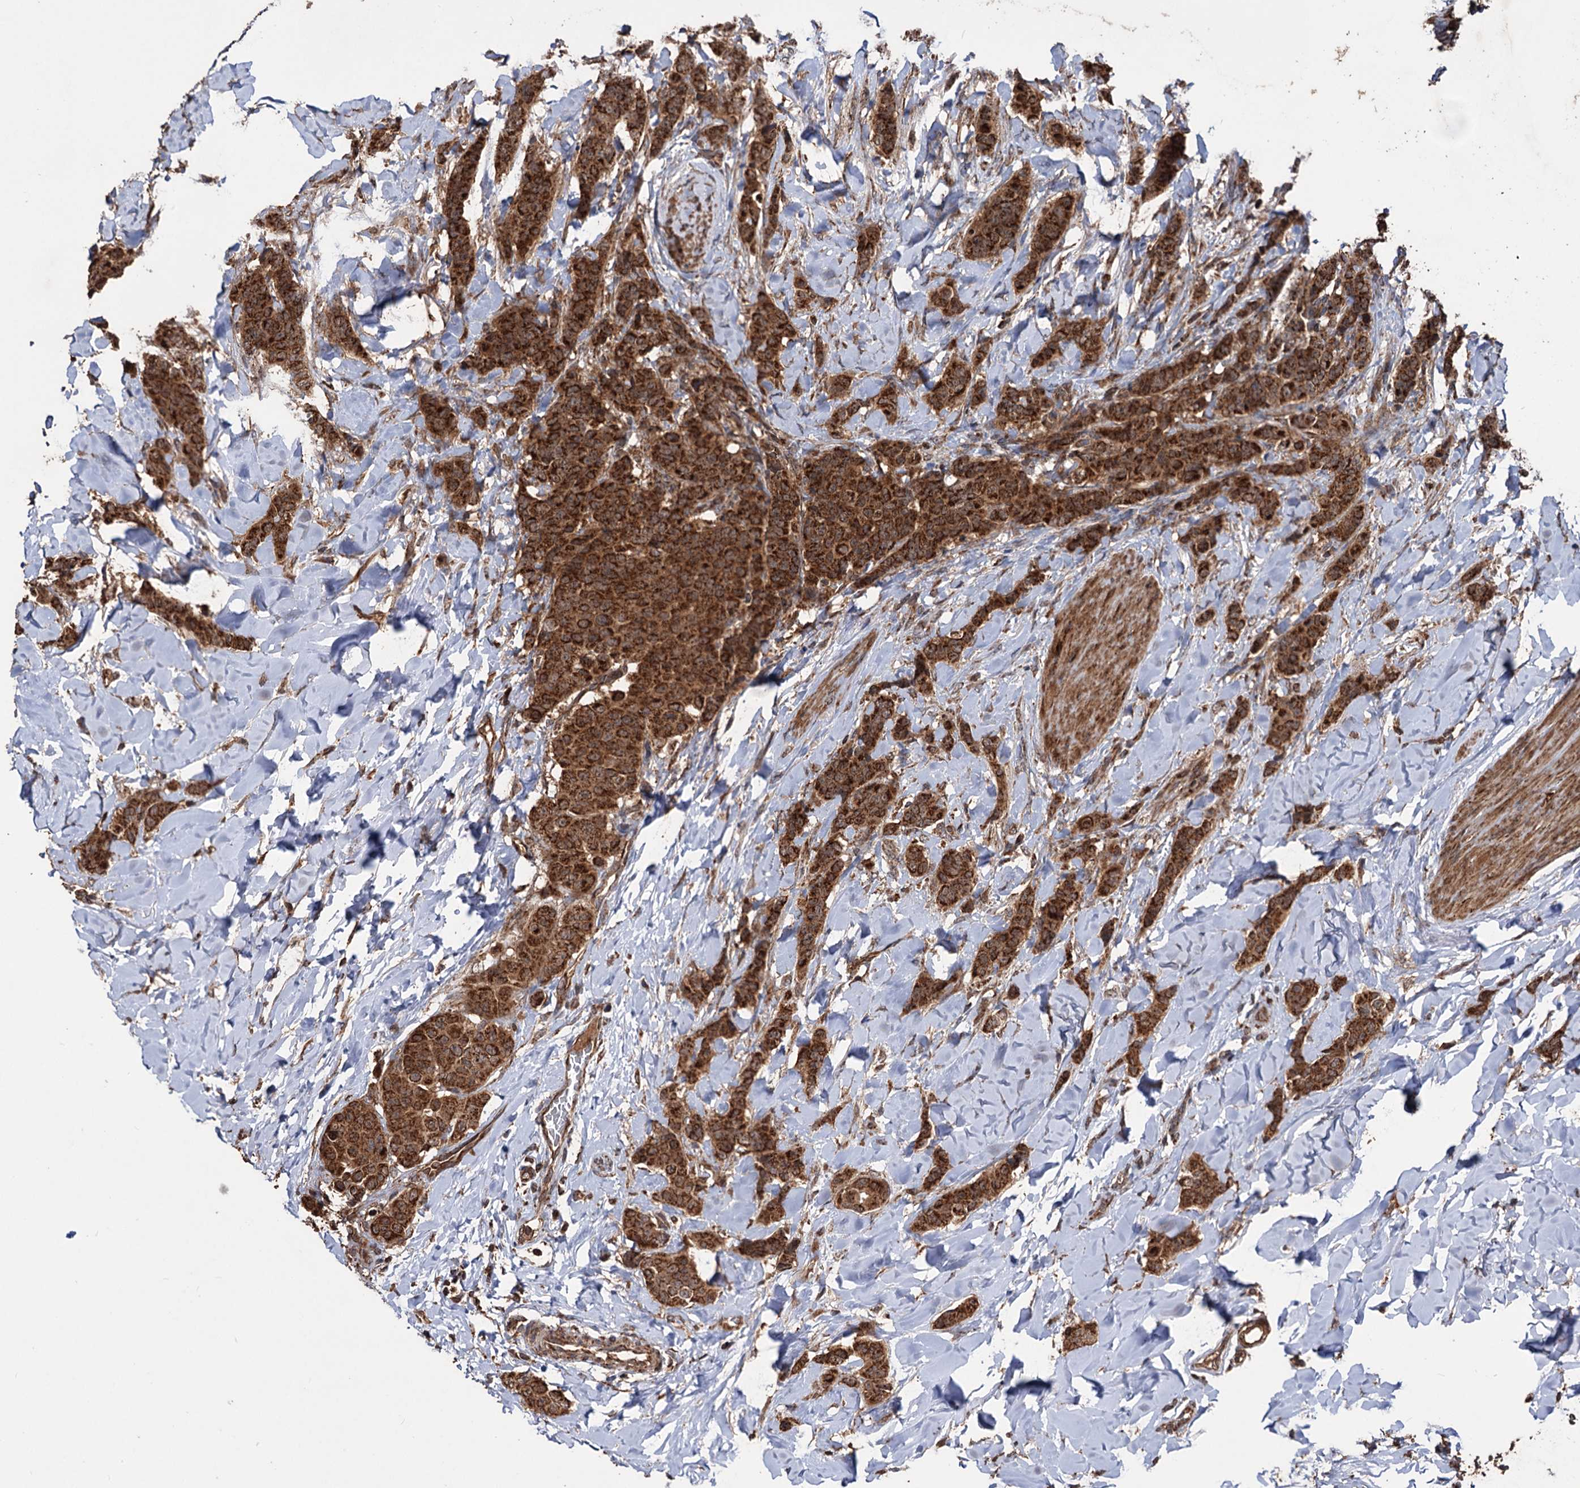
{"staining": {"intensity": "strong", "quantity": ">75%", "location": "cytoplasmic/membranous"}, "tissue": "breast cancer", "cell_type": "Tumor cells", "image_type": "cancer", "snomed": [{"axis": "morphology", "description": "Duct carcinoma"}, {"axis": "topography", "description": "Breast"}], "caption": "Strong cytoplasmic/membranous protein positivity is appreciated in about >75% of tumor cells in intraductal carcinoma (breast).", "gene": "IPO4", "patient": {"sex": "female", "age": 40}}